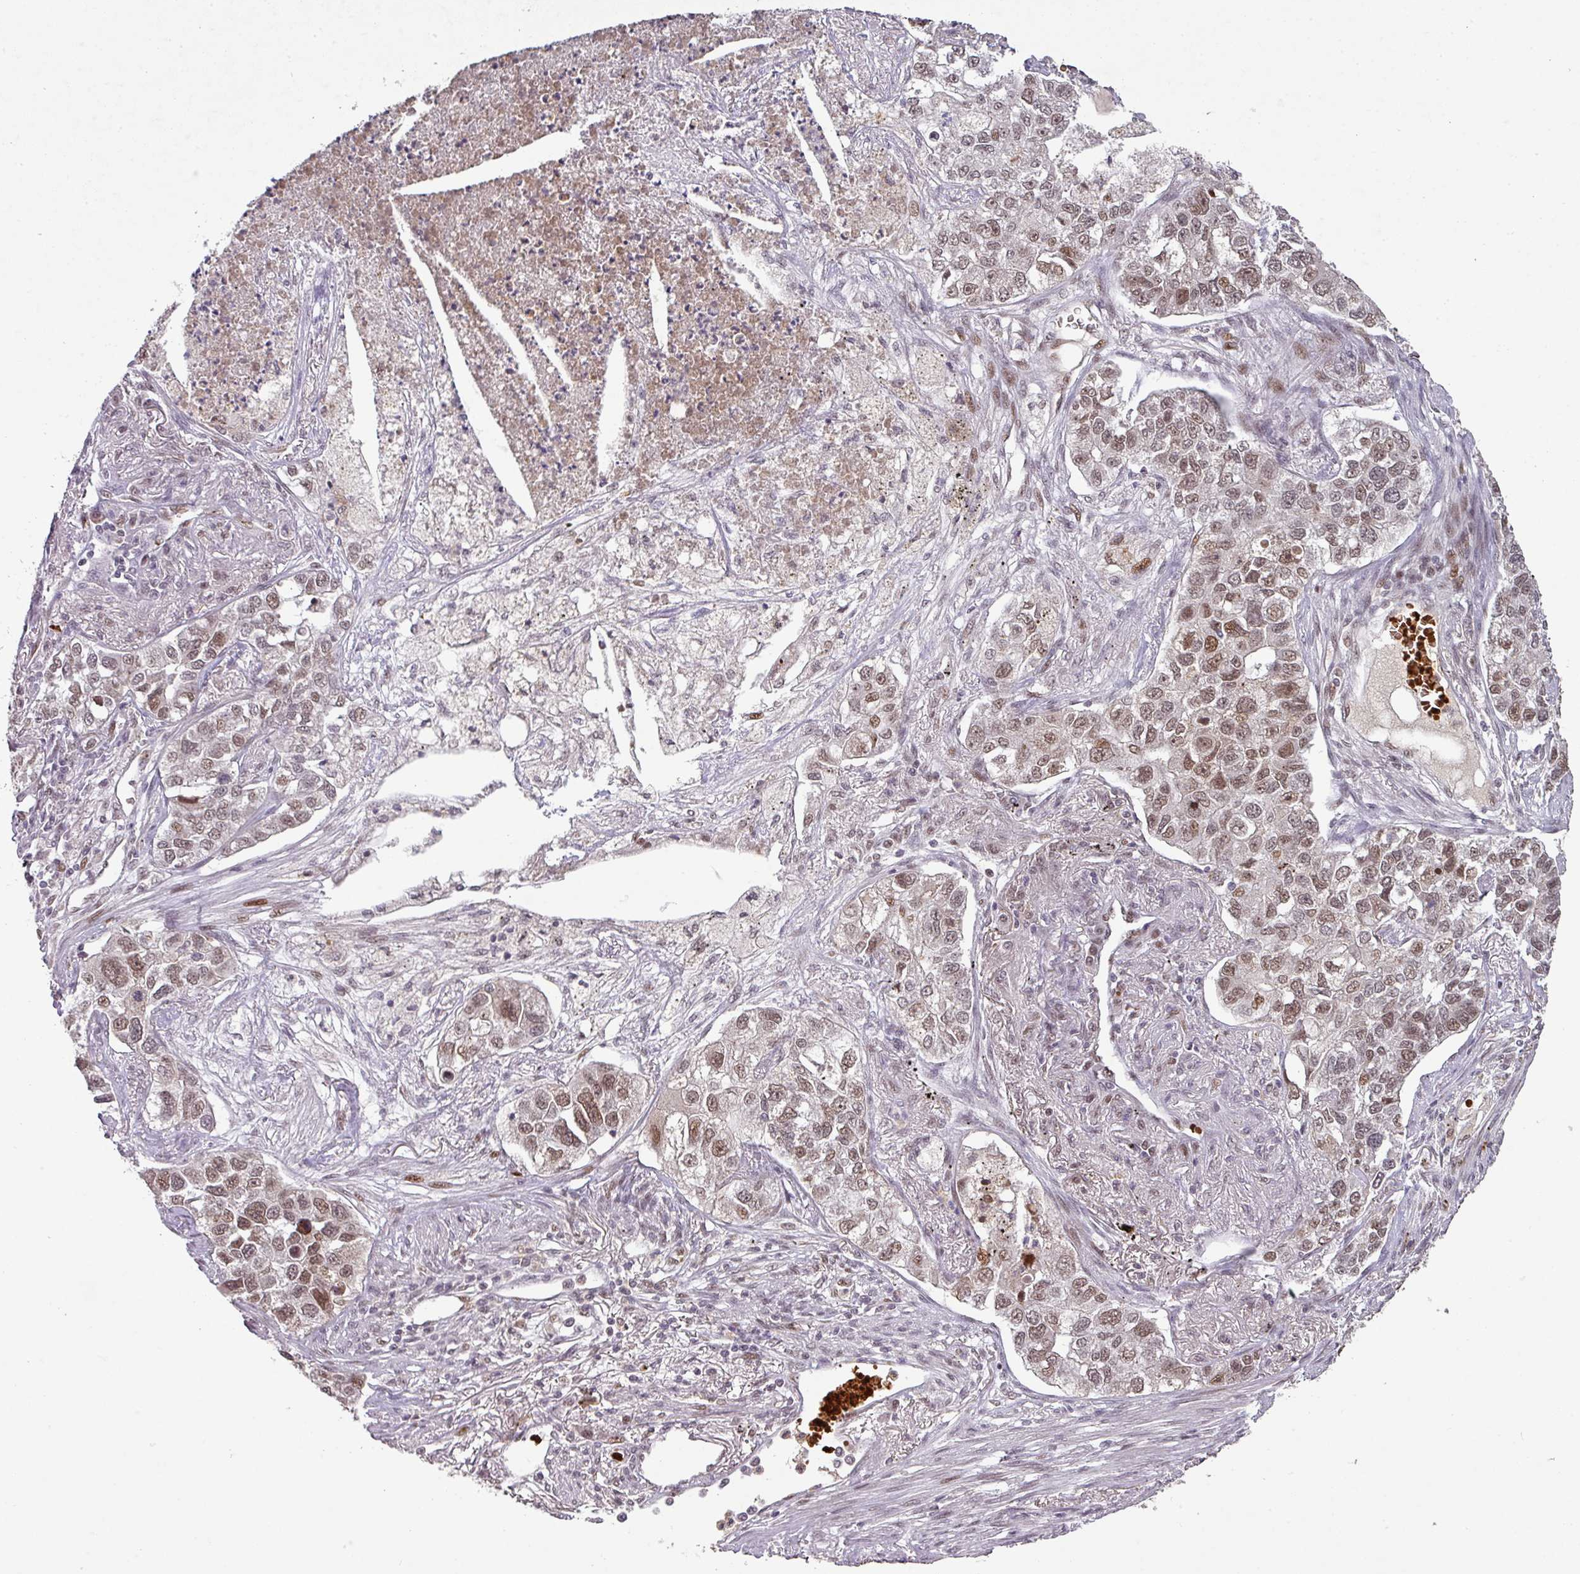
{"staining": {"intensity": "moderate", "quantity": "25%-75%", "location": "nuclear"}, "tissue": "lung cancer", "cell_type": "Tumor cells", "image_type": "cancer", "snomed": [{"axis": "morphology", "description": "Adenocarcinoma, NOS"}, {"axis": "topography", "description": "Lung"}], "caption": "An image showing moderate nuclear positivity in approximately 25%-75% of tumor cells in lung cancer, as visualized by brown immunohistochemical staining.", "gene": "NEIL1", "patient": {"sex": "male", "age": 49}}